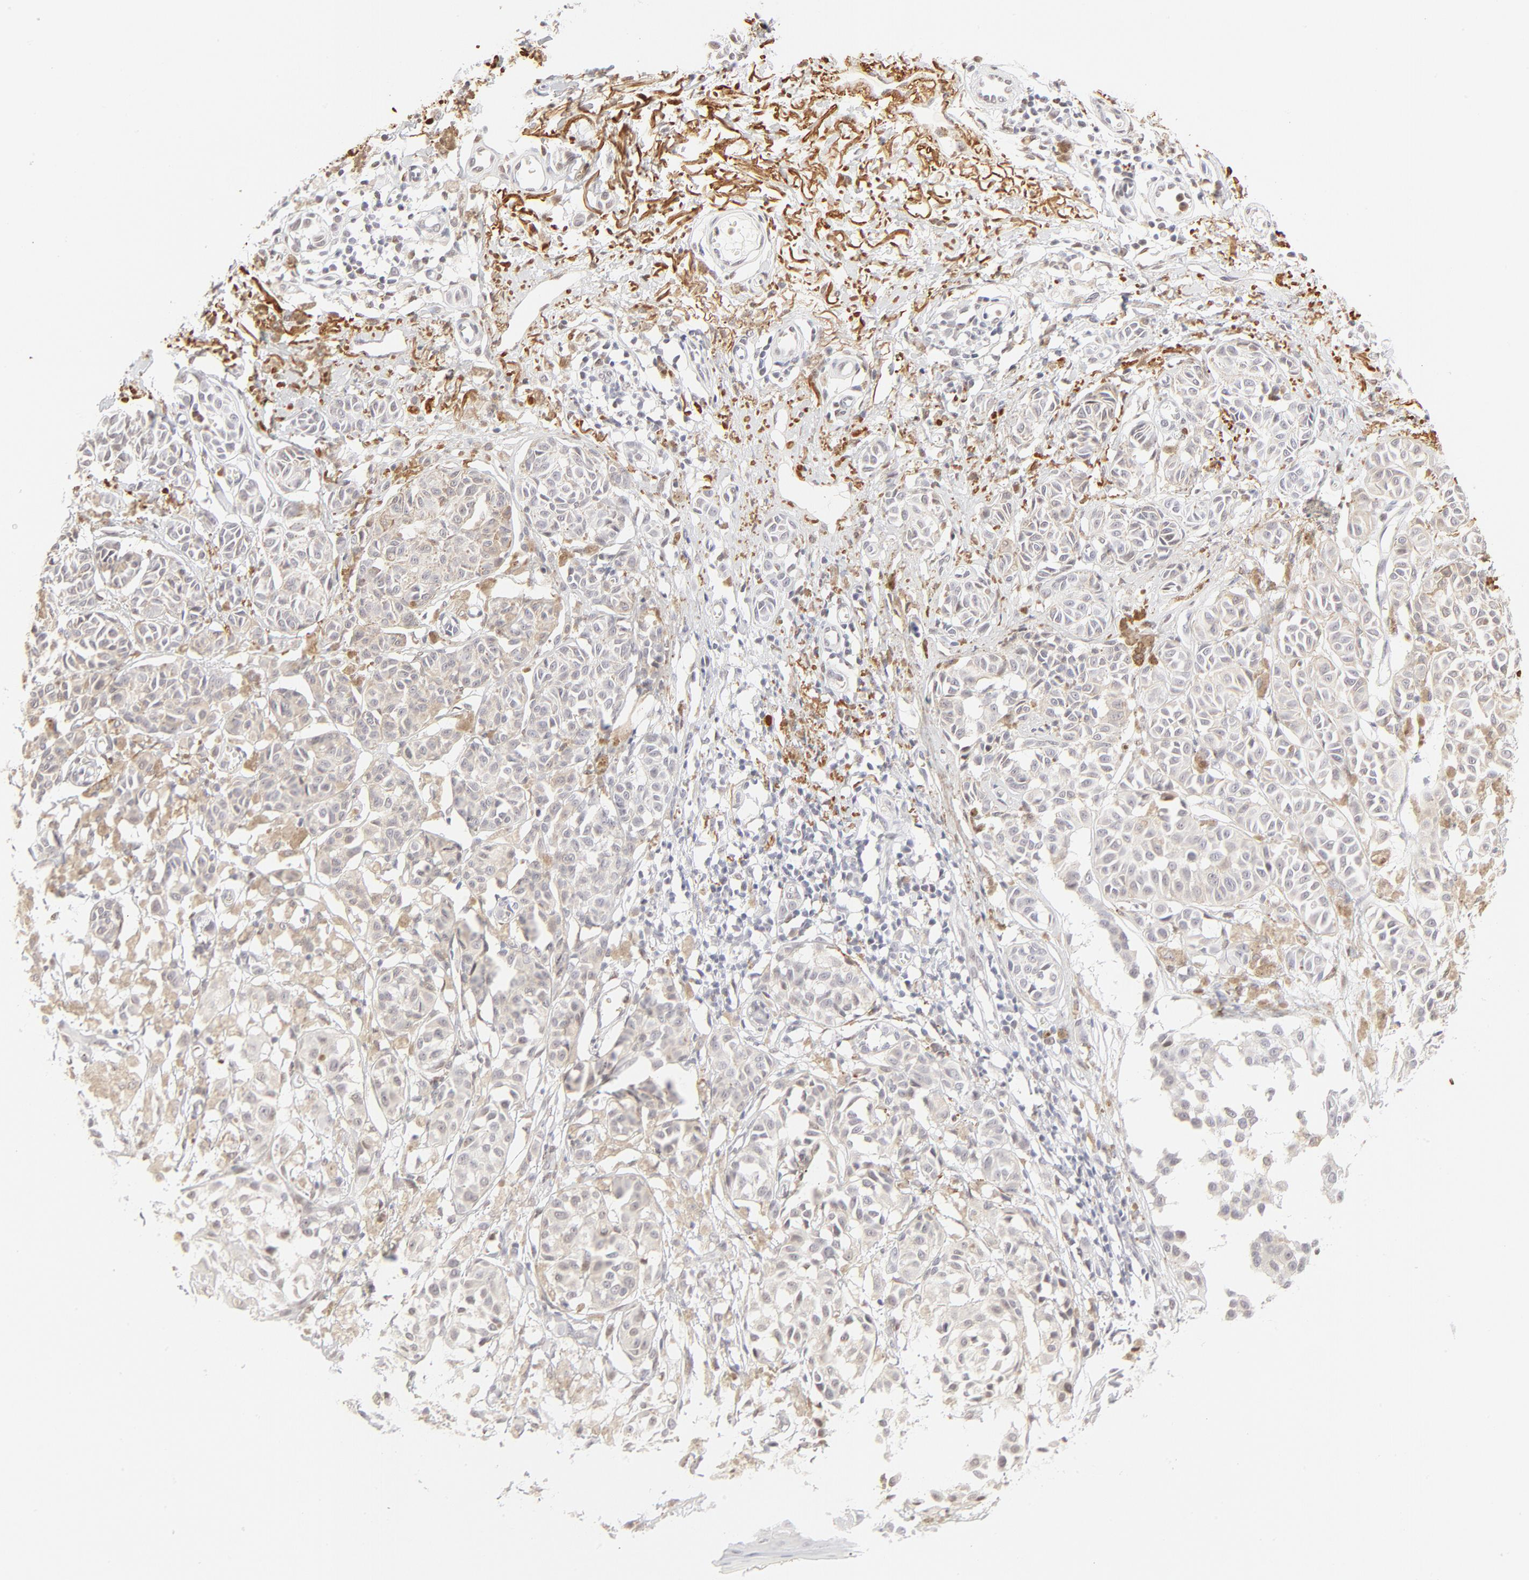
{"staining": {"intensity": "negative", "quantity": "none", "location": "none"}, "tissue": "melanoma", "cell_type": "Tumor cells", "image_type": "cancer", "snomed": [{"axis": "morphology", "description": "Malignant melanoma, NOS"}, {"axis": "topography", "description": "Skin"}], "caption": "The histopathology image demonstrates no significant staining in tumor cells of melanoma. Brightfield microscopy of immunohistochemistry stained with DAB (brown) and hematoxylin (blue), captured at high magnification.", "gene": "PBX1", "patient": {"sex": "male", "age": 76}}